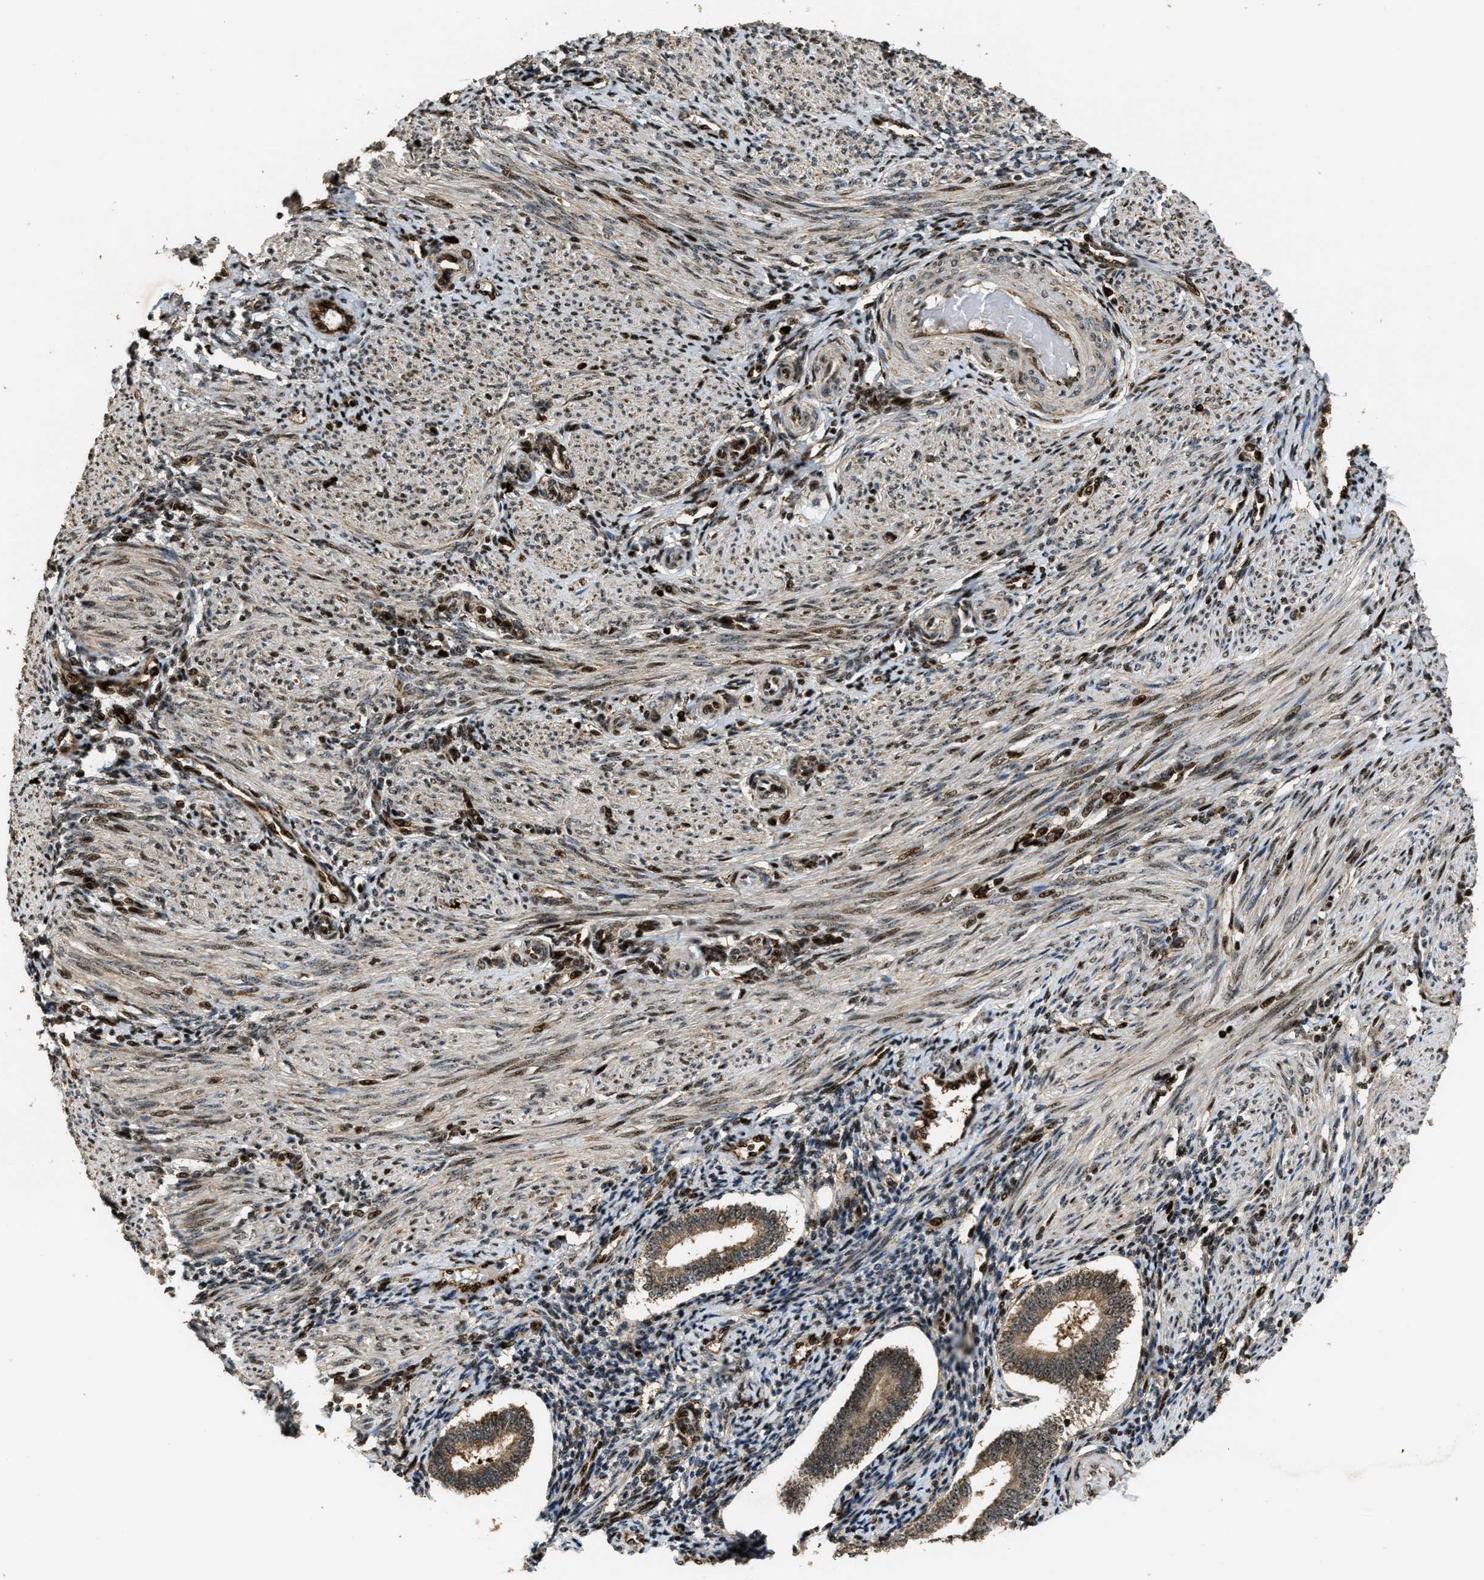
{"staining": {"intensity": "moderate", "quantity": ">75%", "location": "nuclear"}, "tissue": "endometrium", "cell_type": "Cells in endometrial stroma", "image_type": "normal", "snomed": [{"axis": "morphology", "description": "Normal tissue, NOS"}, {"axis": "topography", "description": "Endometrium"}], "caption": "Immunohistochemical staining of normal human endometrium demonstrates moderate nuclear protein expression in about >75% of cells in endometrial stroma.", "gene": "ZNF687", "patient": {"sex": "female", "age": 42}}